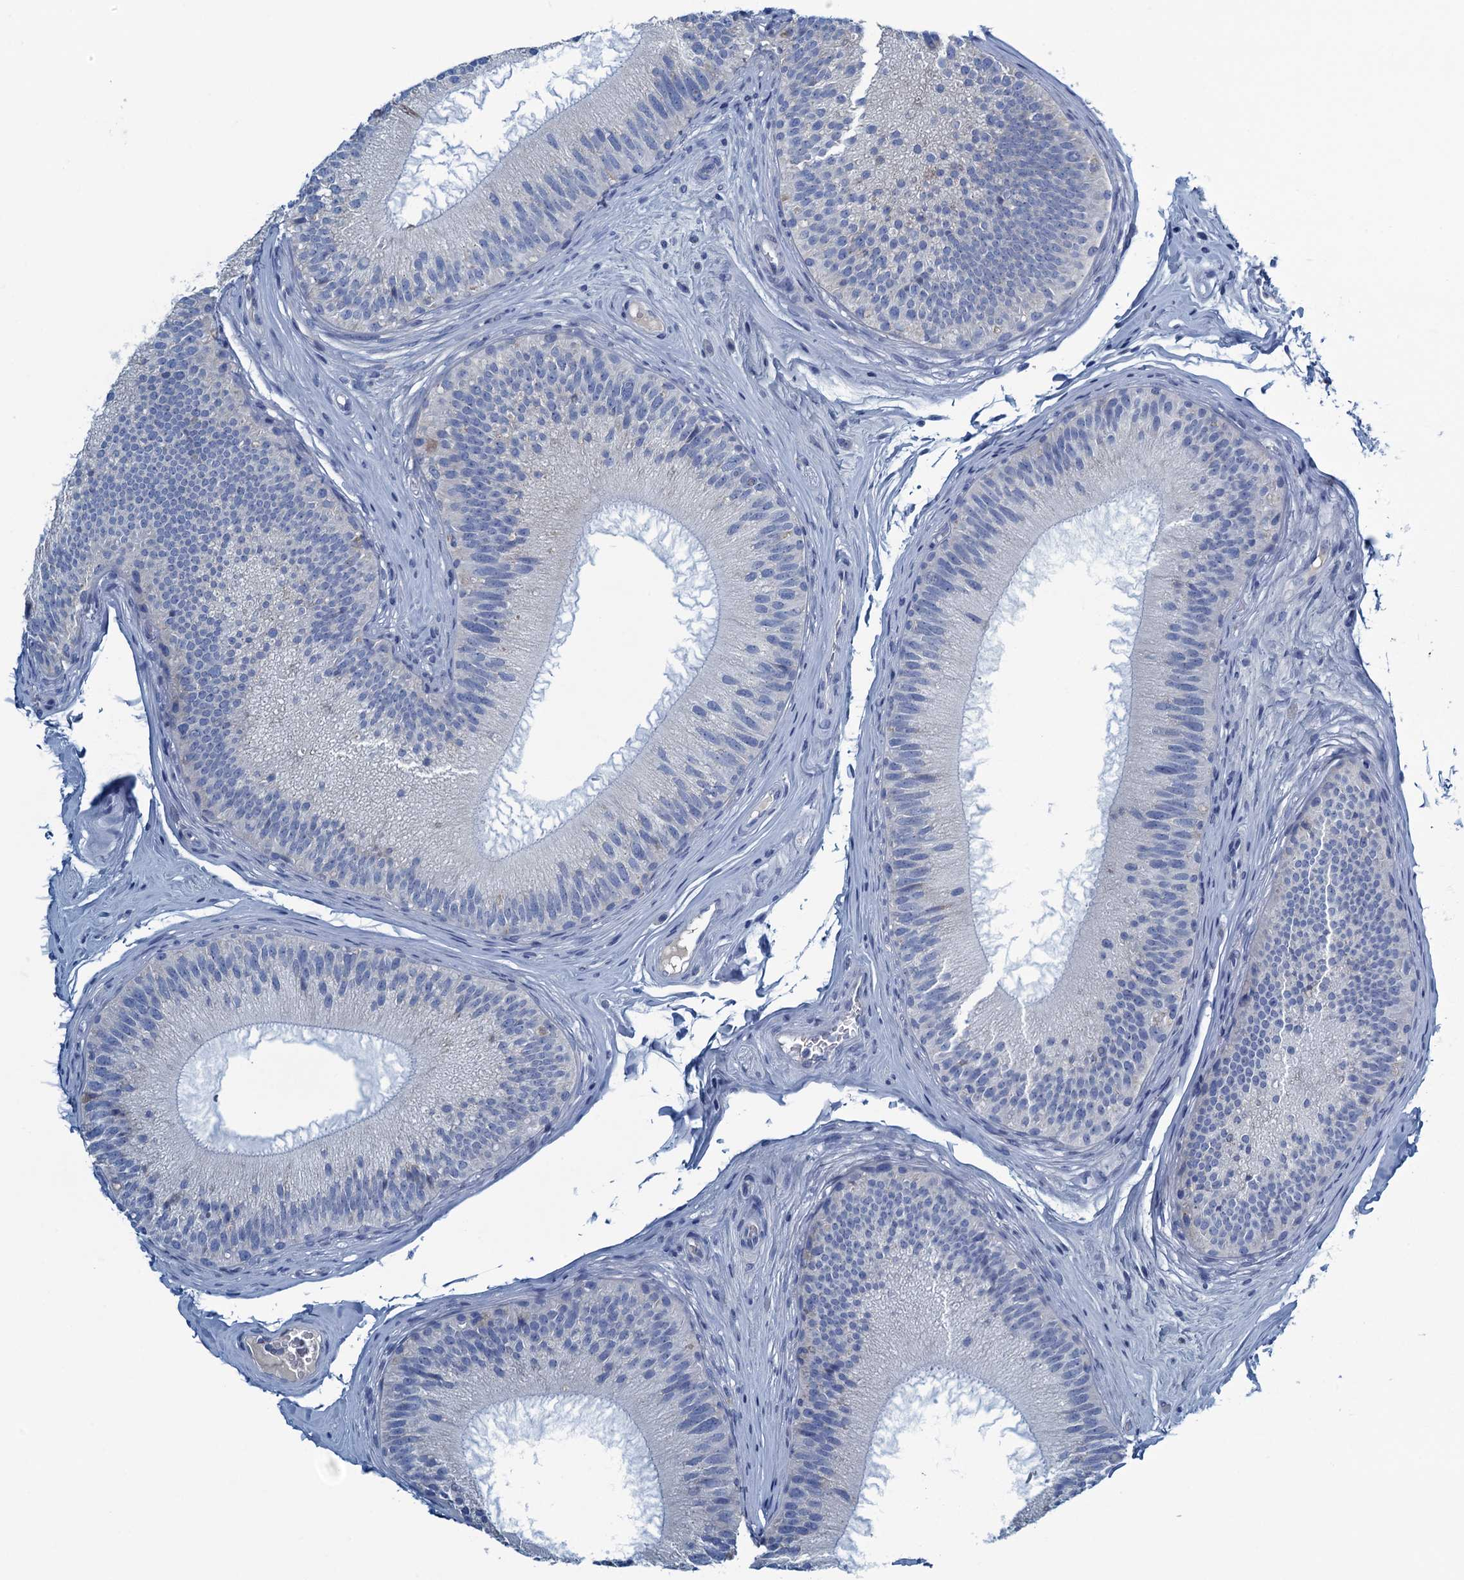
{"staining": {"intensity": "negative", "quantity": "none", "location": "none"}, "tissue": "epididymis", "cell_type": "Glandular cells", "image_type": "normal", "snomed": [{"axis": "morphology", "description": "Normal tissue, NOS"}, {"axis": "topography", "description": "Epididymis"}], "caption": "This photomicrograph is of unremarkable epididymis stained with immunohistochemistry to label a protein in brown with the nuclei are counter-stained blue. There is no positivity in glandular cells.", "gene": "C10orf88", "patient": {"sex": "male", "age": 45}}